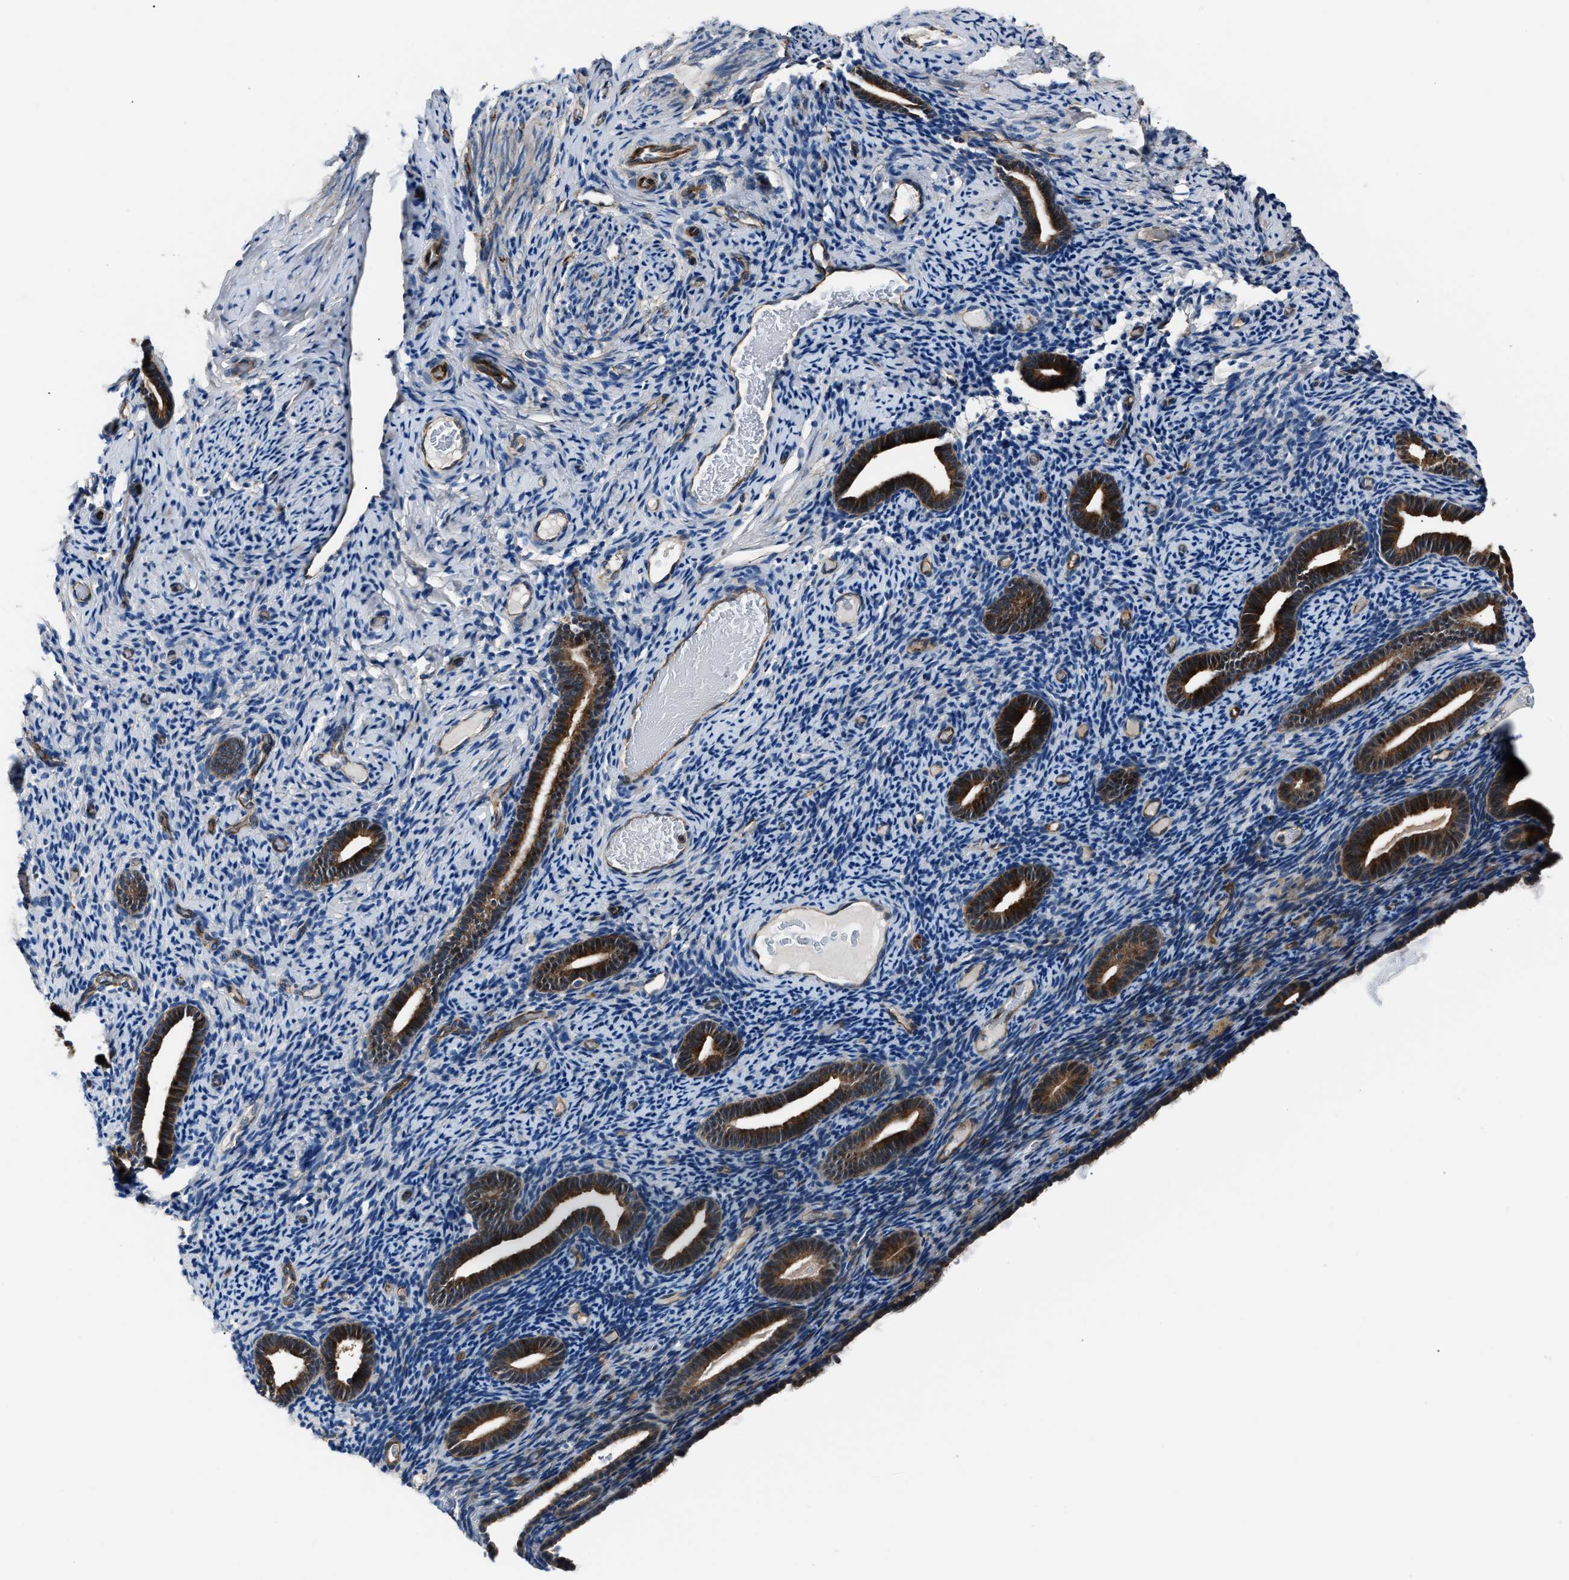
{"staining": {"intensity": "negative", "quantity": "none", "location": "none"}, "tissue": "endometrium", "cell_type": "Cells in endometrial stroma", "image_type": "normal", "snomed": [{"axis": "morphology", "description": "Normal tissue, NOS"}, {"axis": "topography", "description": "Endometrium"}], "caption": "High magnification brightfield microscopy of normal endometrium stained with DAB (brown) and counterstained with hematoxylin (blue): cells in endometrial stroma show no significant staining. (Stains: DAB immunohistochemistry (IHC) with hematoxylin counter stain, Microscopy: brightfield microscopy at high magnification).", "gene": "ENSG00000281039", "patient": {"sex": "female", "age": 51}}